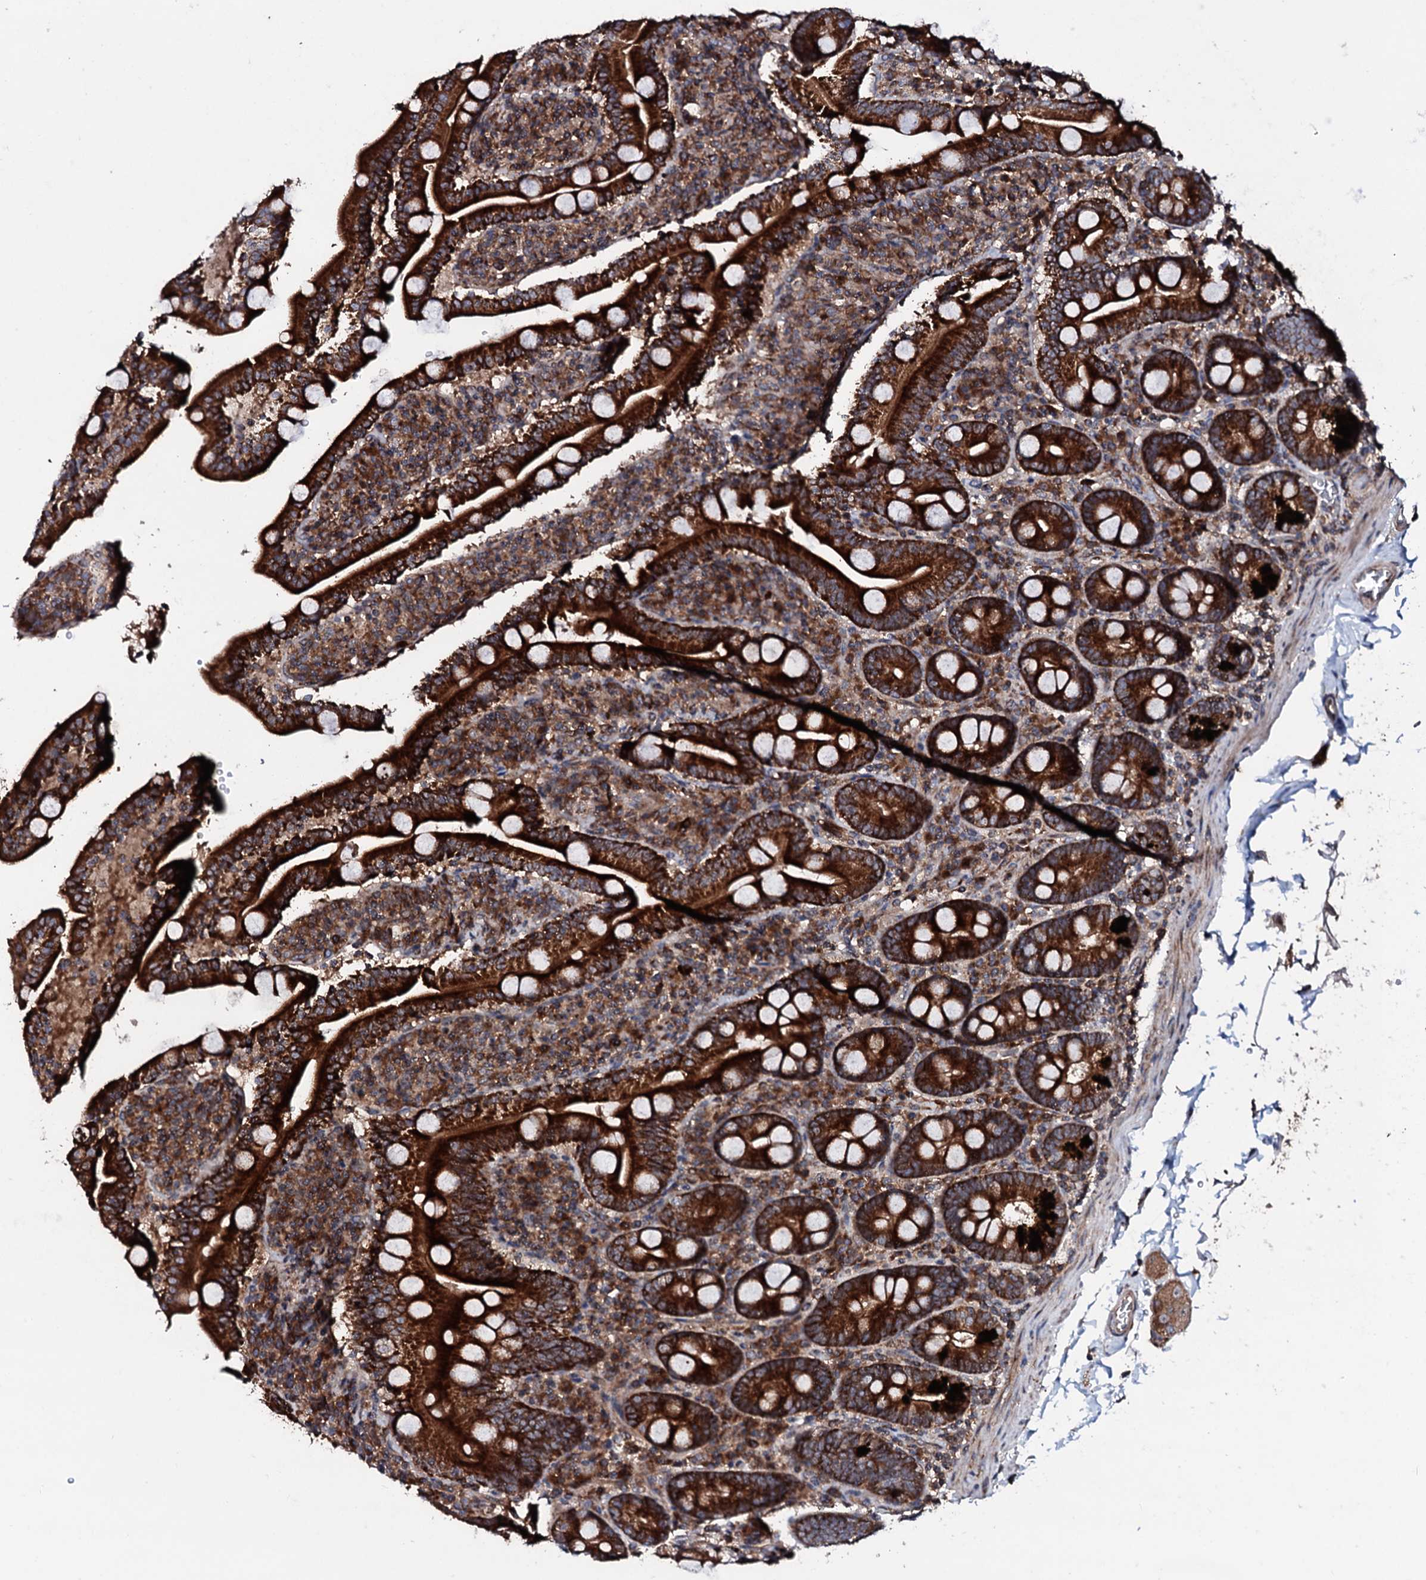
{"staining": {"intensity": "strong", "quantity": ">75%", "location": "cytoplasmic/membranous"}, "tissue": "duodenum", "cell_type": "Glandular cells", "image_type": "normal", "snomed": [{"axis": "morphology", "description": "Normal tissue, NOS"}, {"axis": "topography", "description": "Duodenum"}], "caption": "Protein staining demonstrates strong cytoplasmic/membranous expression in about >75% of glandular cells in normal duodenum.", "gene": "ENSG00000256591", "patient": {"sex": "male", "age": 35}}